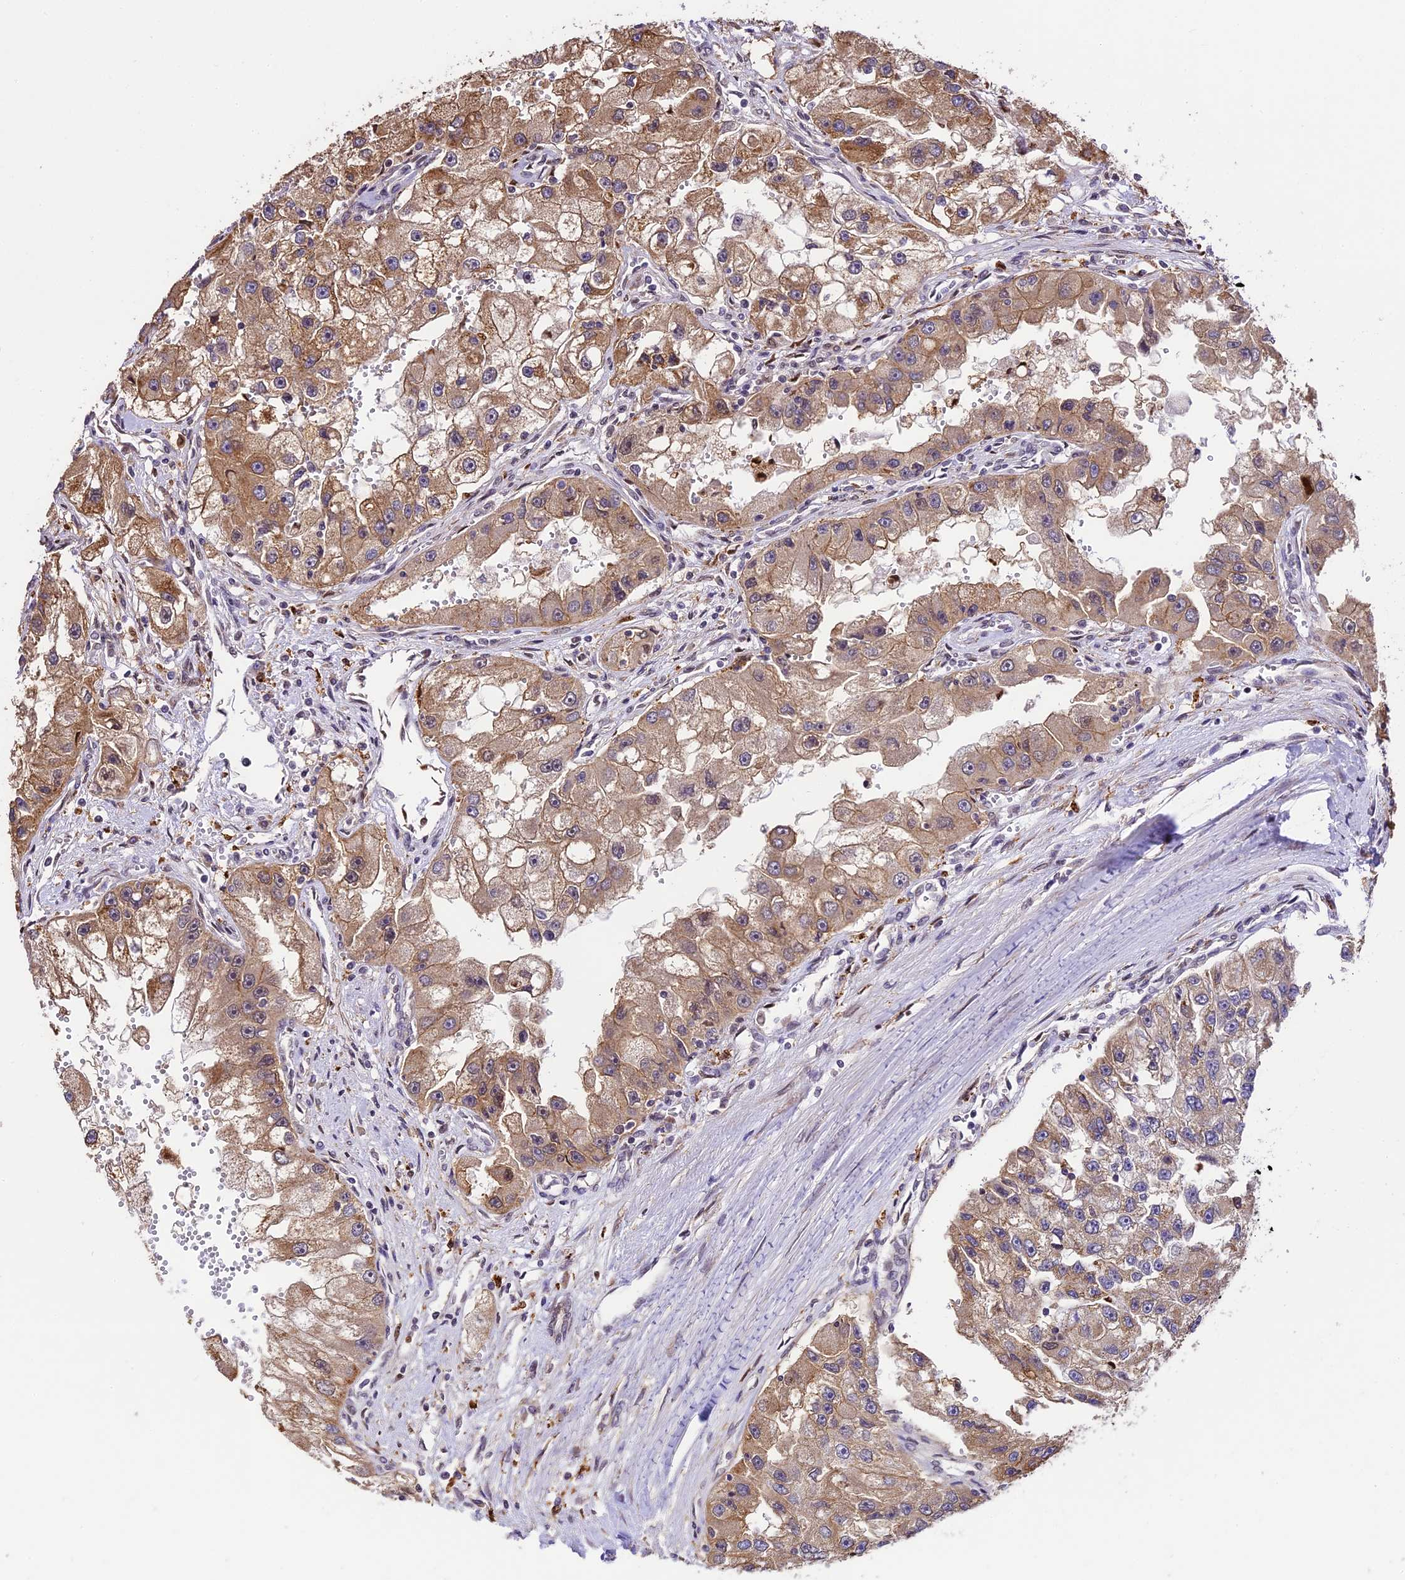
{"staining": {"intensity": "moderate", "quantity": ">75%", "location": "cytoplasmic/membranous"}, "tissue": "renal cancer", "cell_type": "Tumor cells", "image_type": "cancer", "snomed": [{"axis": "morphology", "description": "Adenocarcinoma, NOS"}, {"axis": "topography", "description": "Kidney"}], "caption": "Tumor cells show medium levels of moderate cytoplasmic/membranous positivity in about >75% of cells in renal cancer. (Stains: DAB in brown, nuclei in blue, Microscopy: brightfield microscopy at high magnification).", "gene": "TRIM22", "patient": {"sex": "male", "age": 63}}